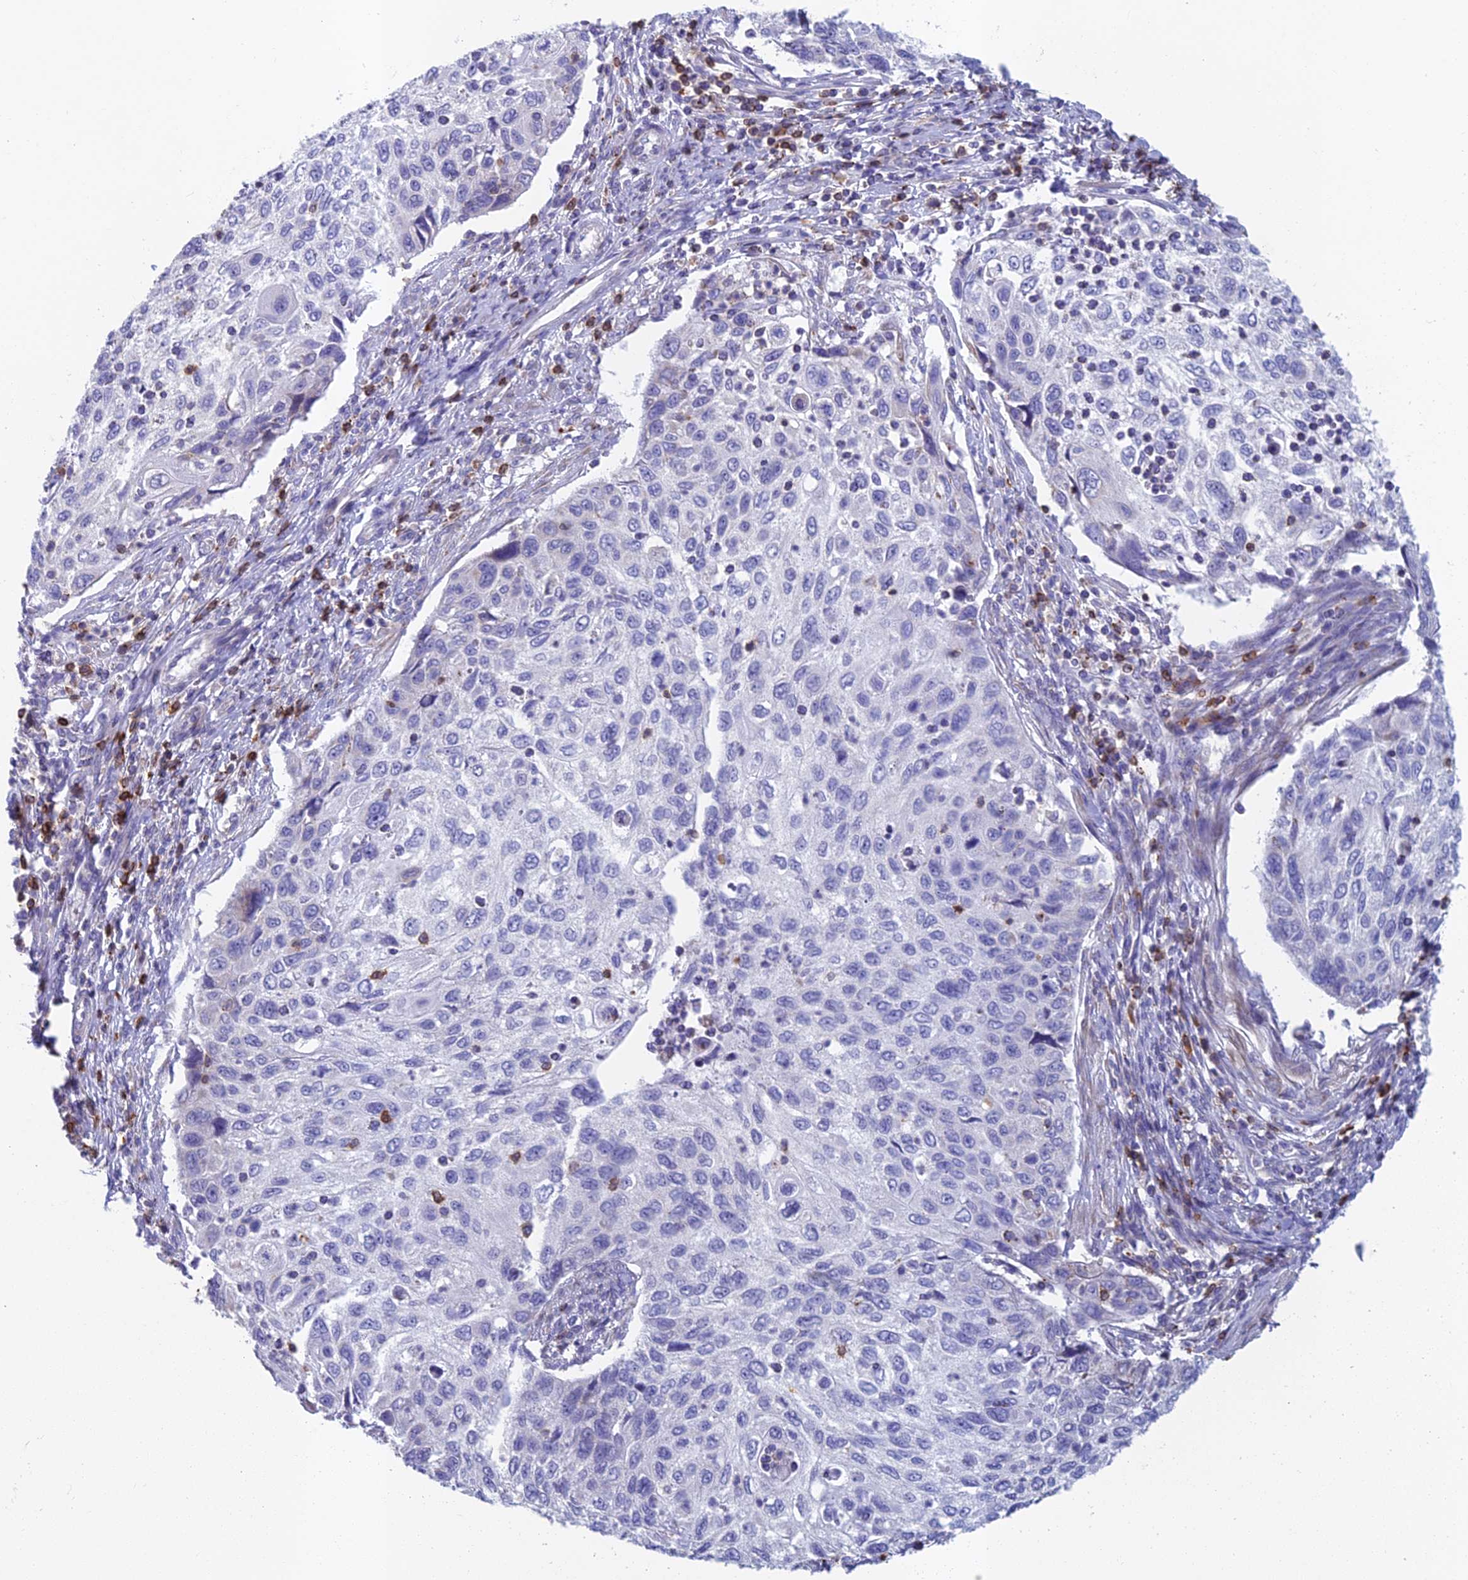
{"staining": {"intensity": "negative", "quantity": "none", "location": "none"}, "tissue": "cervical cancer", "cell_type": "Tumor cells", "image_type": "cancer", "snomed": [{"axis": "morphology", "description": "Squamous cell carcinoma, NOS"}, {"axis": "topography", "description": "Cervix"}], "caption": "Micrograph shows no significant protein staining in tumor cells of cervical cancer (squamous cell carcinoma).", "gene": "ABI3BP", "patient": {"sex": "female", "age": 70}}